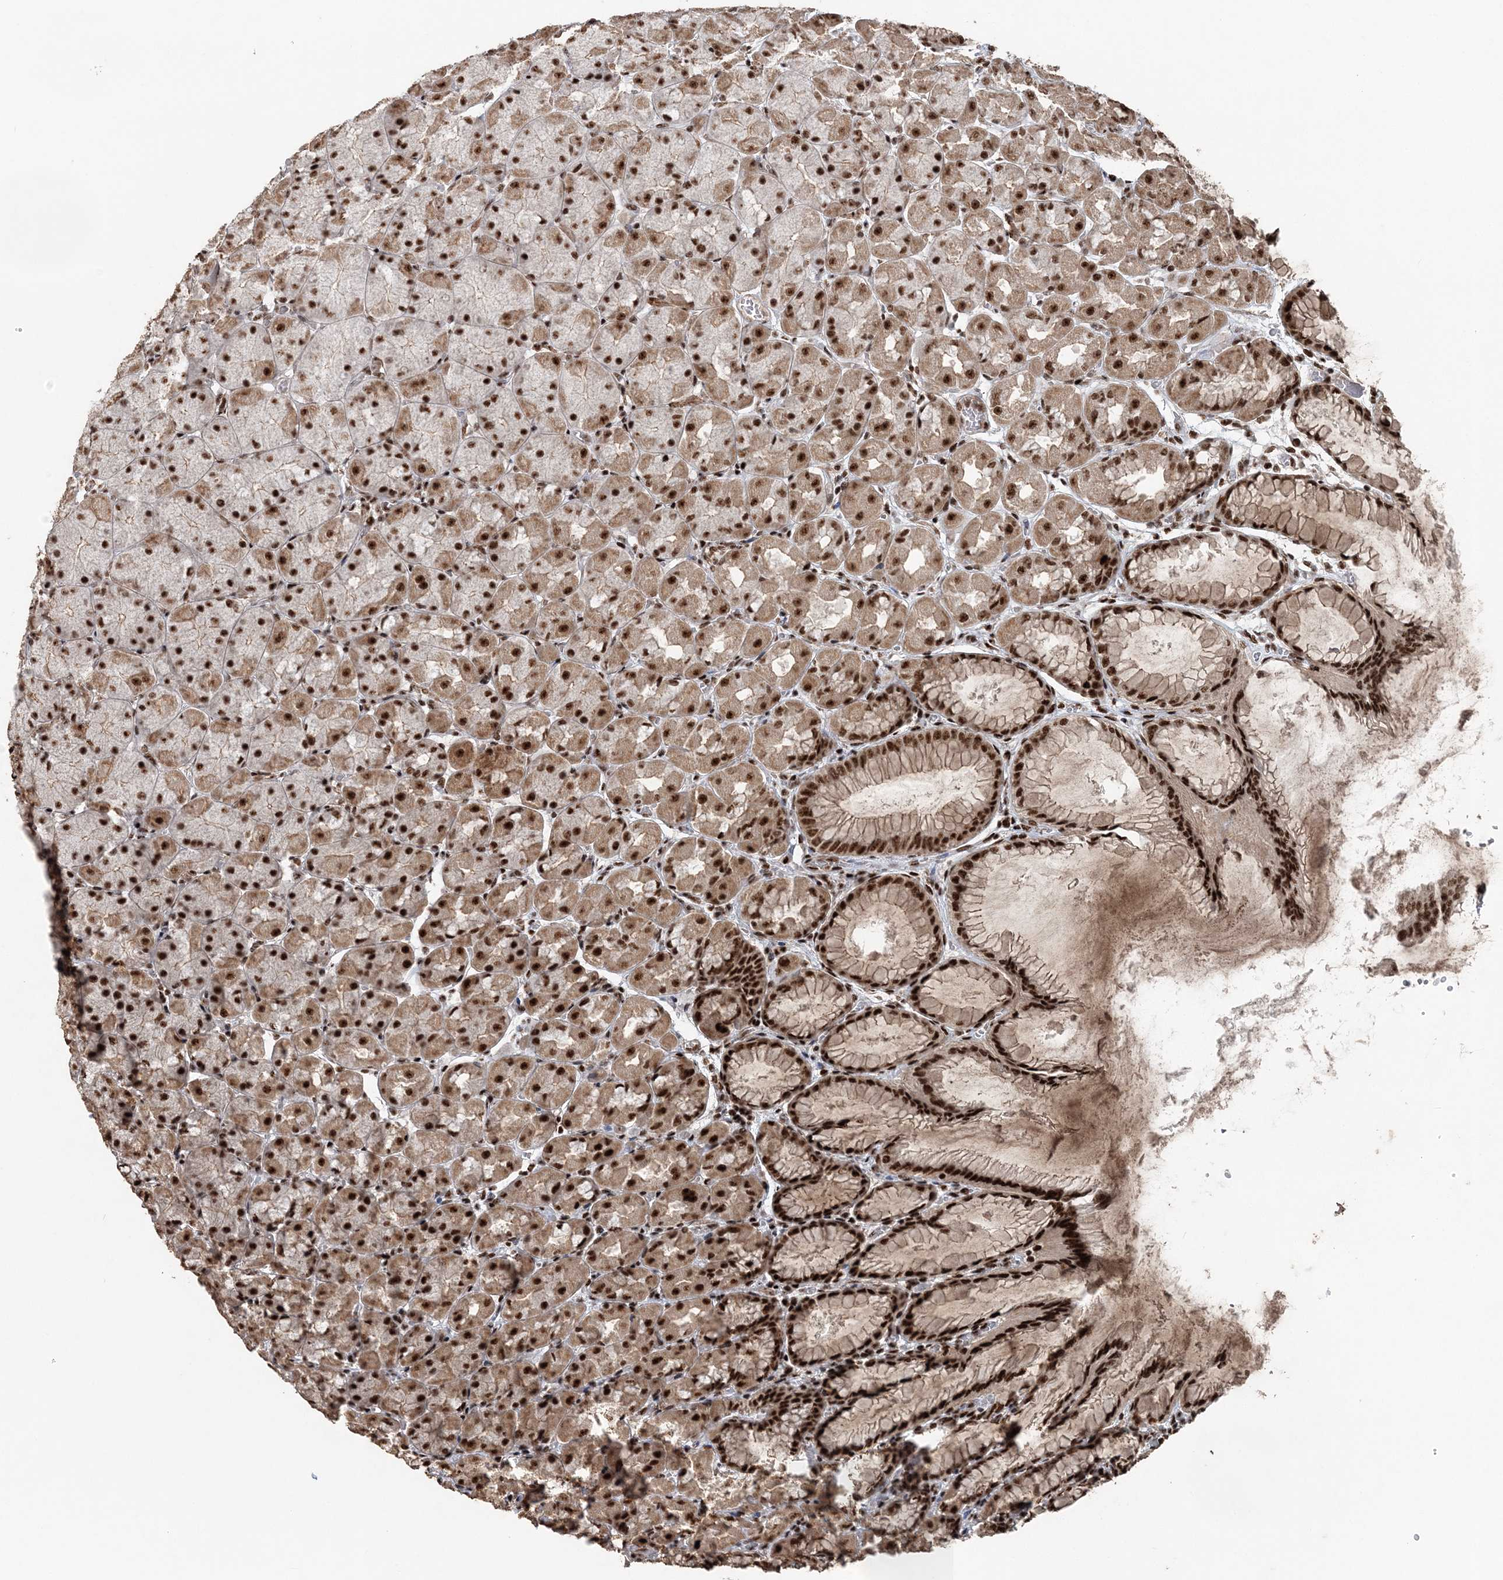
{"staining": {"intensity": "strong", "quantity": ">75%", "location": "nuclear"}, "tissue": "stomach", "cell_type": "Glandular cells", "image_type": "normal", "snomed": [{"axis": "morphology", "description": "Normal tissue, NOS"}, {"axis": "topography", "description": "Stomach, upper"}], "caption": "Human stomach stained for a protein (brown) demonstrates strong nuclear positive staining in approximately >75% of glandular cells.", "gene": "EXOSC8", "patient": {"sex": "female", "age": 56}}